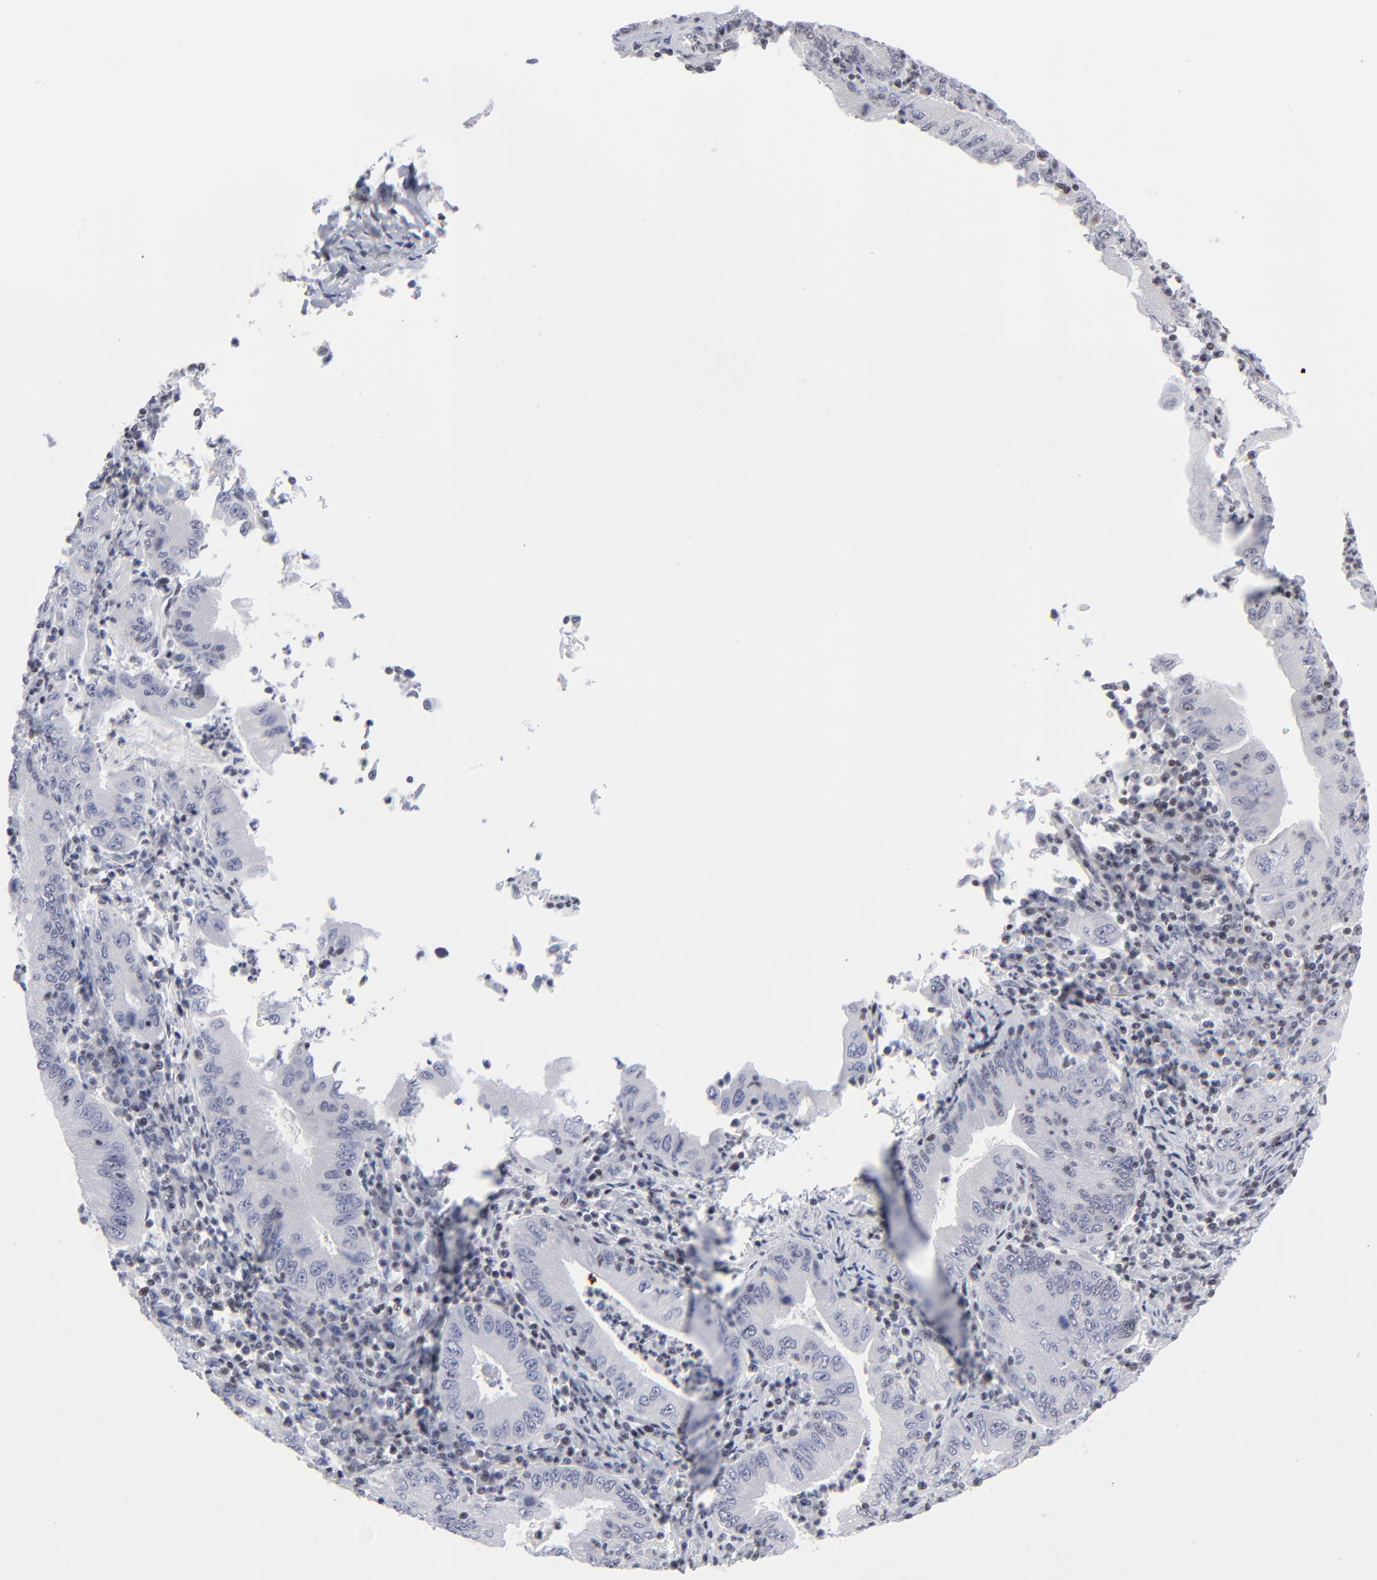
{"staining": {"intensity": "negative", "quantity": "none", "location": "none"}, "tissue": "stomach cancer", "cell_type": "Tumor cells", "image_type": "cancer", "snomed": [{"axis": "morphology", "description": "Normal tissue, NOS"}, {"axis": "morphology", "description": "Adenocarcinoma, NOS"}, {"axis": "topography", "description": "Esophagus"}, {"axis": "topography", "description": "Stomach, upper"}, {"axis": "topography", "description": "Peripheral nerve tissue"}], "caption": "This micrograph is of stomach cancer (adenocarcinoma) stained with immunohistochemistry (IHC) to label a protein in brown with the nuclei are counter-stained blue. There is no positivity in tumor cells.", "gene": "SP2", "patient": {"sex": "male", "age": 62}}